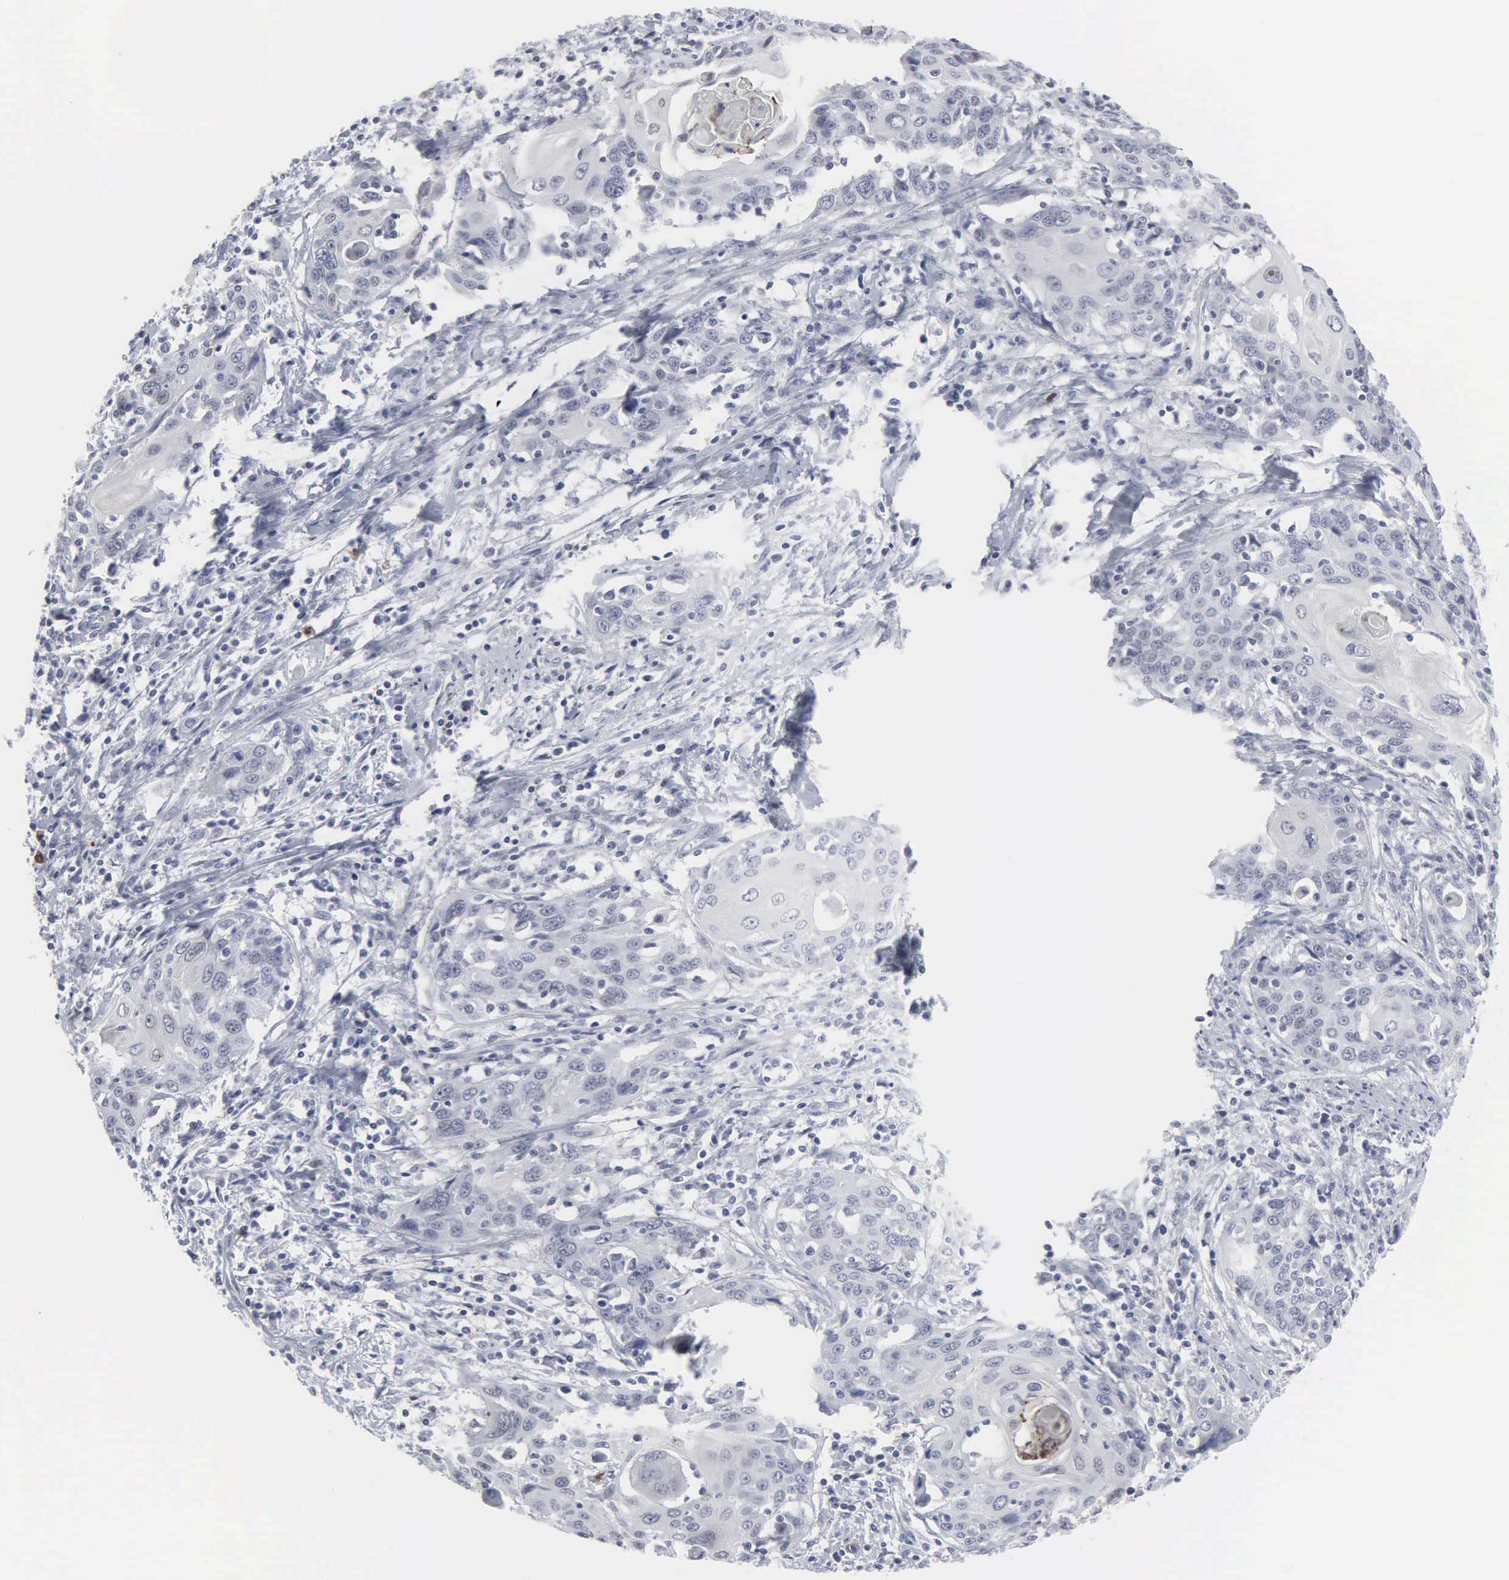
{"staining": {"intensity": "negative", "quantity": "none", "location": "none"}, "tissue": "cervical cancer", "cell_type": "Tumor cells", "image_type": "cancer", "snomed": [{"axis": "morphology", "description": "Squamous cell carcinoma, NOS"}, {"axis": "topography", "description": "Cervix"}], "caption": "IHC image of cervical squamous cell carcinoma stained for a protein (brown), which shows no expression in tumor cells.", "gene": "SPIN3", "patient": {"sex": "female", "age": 54}}